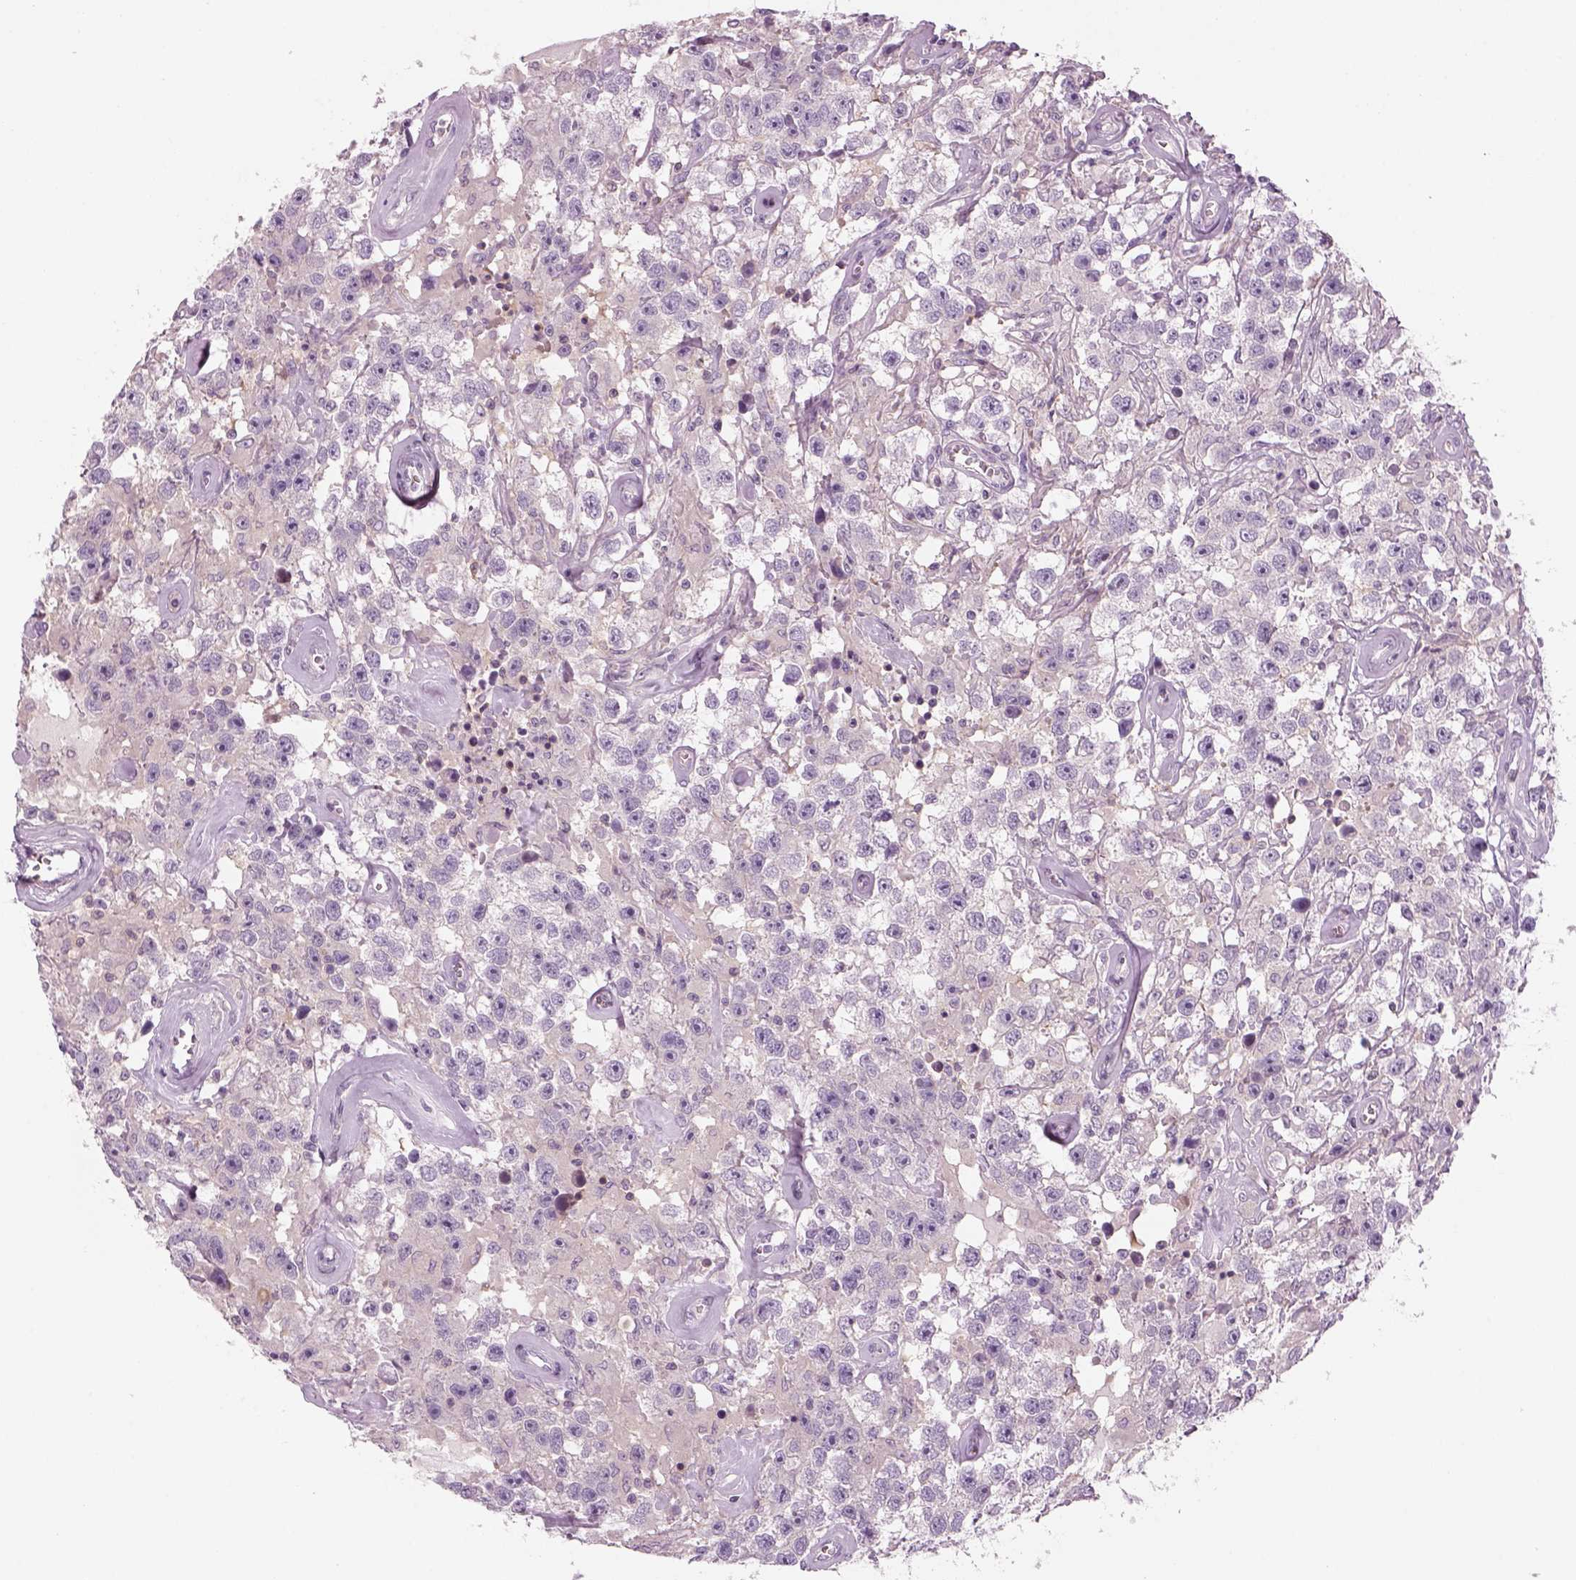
{"staining": {"intensity": "negative", "quantity": "none", "location": "none"}, "tissue": "testis cancer", "cell_type": "Tumor cells", "image_type": "cancer", "snomed": [{"axis": "morphology", "description": "Seminoma, NOS"}, {"axis": "topography", "description": "Testis"}], "caption": "This is an immunohistochemistry (IHC) image of human testis cancer. There is no staining in tumor cells.", "gene": "SLC1A7", "patient": {"sex": "male", "age": 43}}